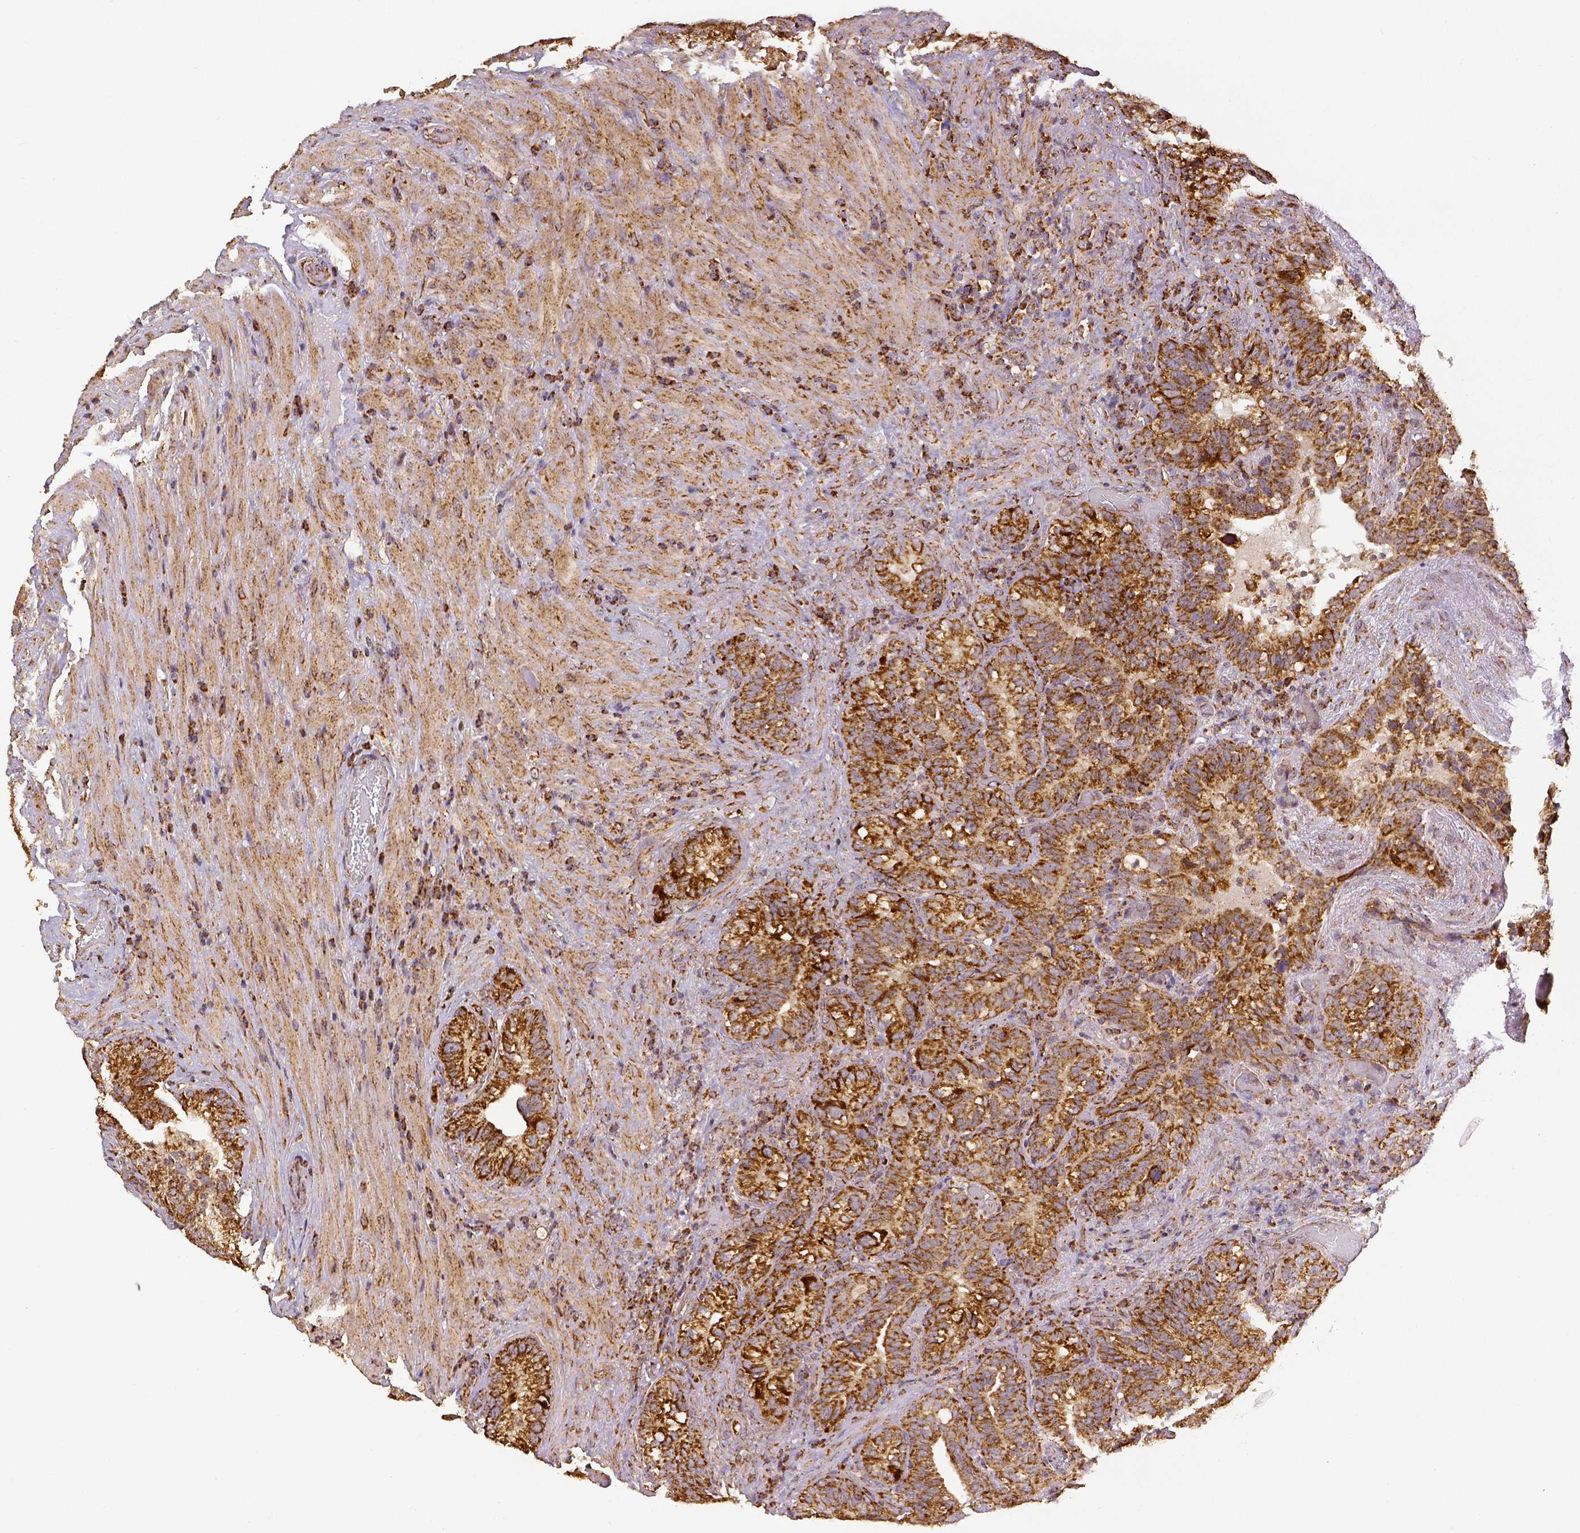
{"staining": {"intensity": "strong", "quantity": ">75%", "location": "cytoplasmic/membranous"}, "tissue": "seminal vesicle", "cell_type": "Glandular cells", "image_type": "normal", "snomed": [{"axis": "morphology", "description": "Normal tissue, NOS"}, {"axis": "topography", "description": "Seminal veicle"}], "caption": "IHC (DAB) staining of normal seminal vesicle displays strong cytoplasmic/membranous protein expression in about >75% of glandular cells.", "gene": "SDHB", "patient": {"sex": "male", "age": 68}}